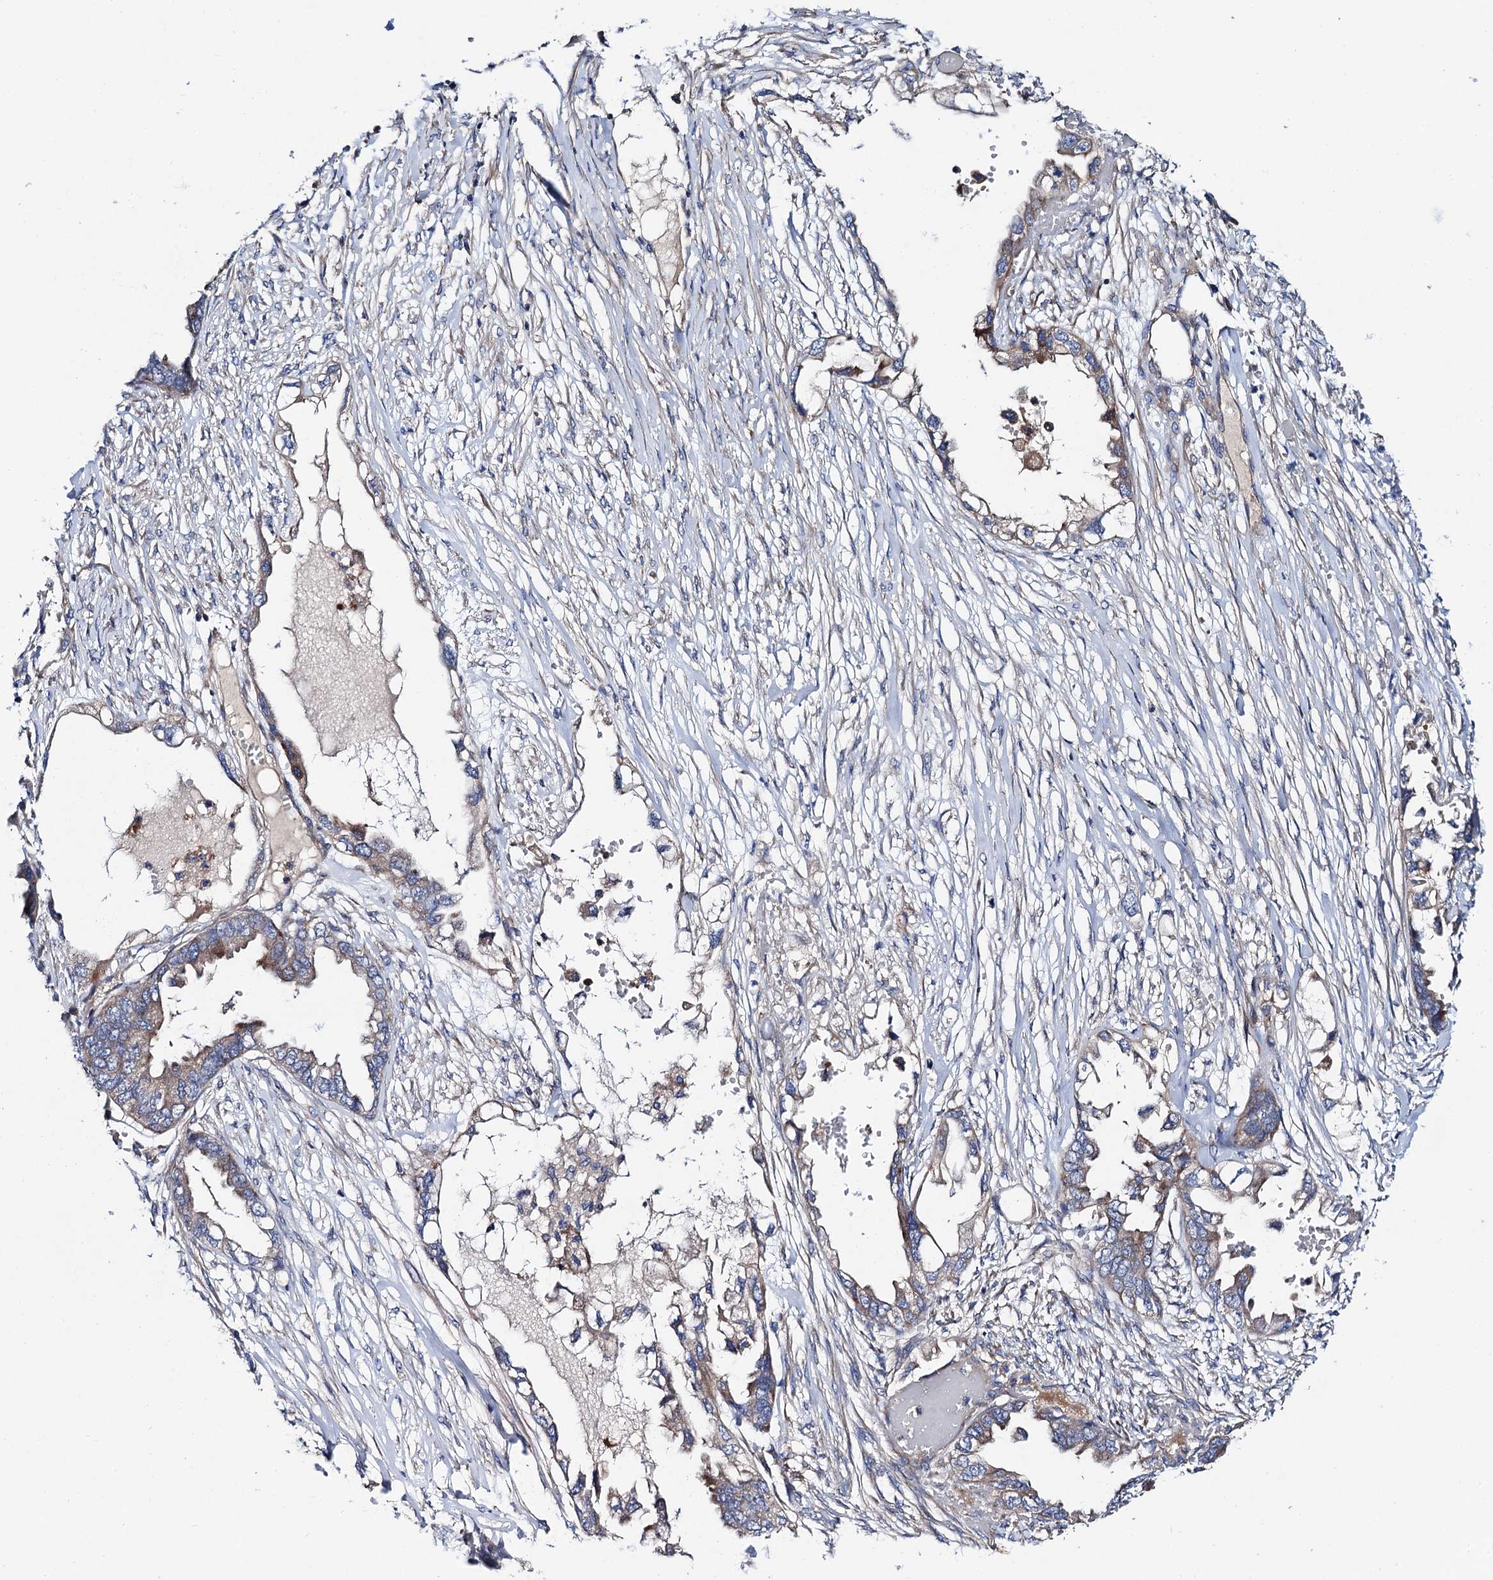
{"staining": {"intensity": "moderate", "quantity": "<25%", "location": "cytoplasmic/membranous"}, "tissue": "endometrial cancer", "cell_type": "Tumor cells", "image_type": "cancer", "snomed": [{"axis": "morphology", "description": "Adenocarcinoma, NOS"}, {"axis": "morphology", "description": "Adenocarcinoma, metastatic, NOS"}, {"axis": "topography", "description": "Adipose tissue"}, {"axis": "topography", "description": "Endometrium"}], "caption": "An IHC histopathology image of tumor tissue is shown. Protein staining in brown highlights moderate cytoplasmic/membranous positivity in metastatic adenocarcinoma (endometrial) within tumor cells.", "gene": "MRPL48", "patient": {"sex": "female", "age": 67}}